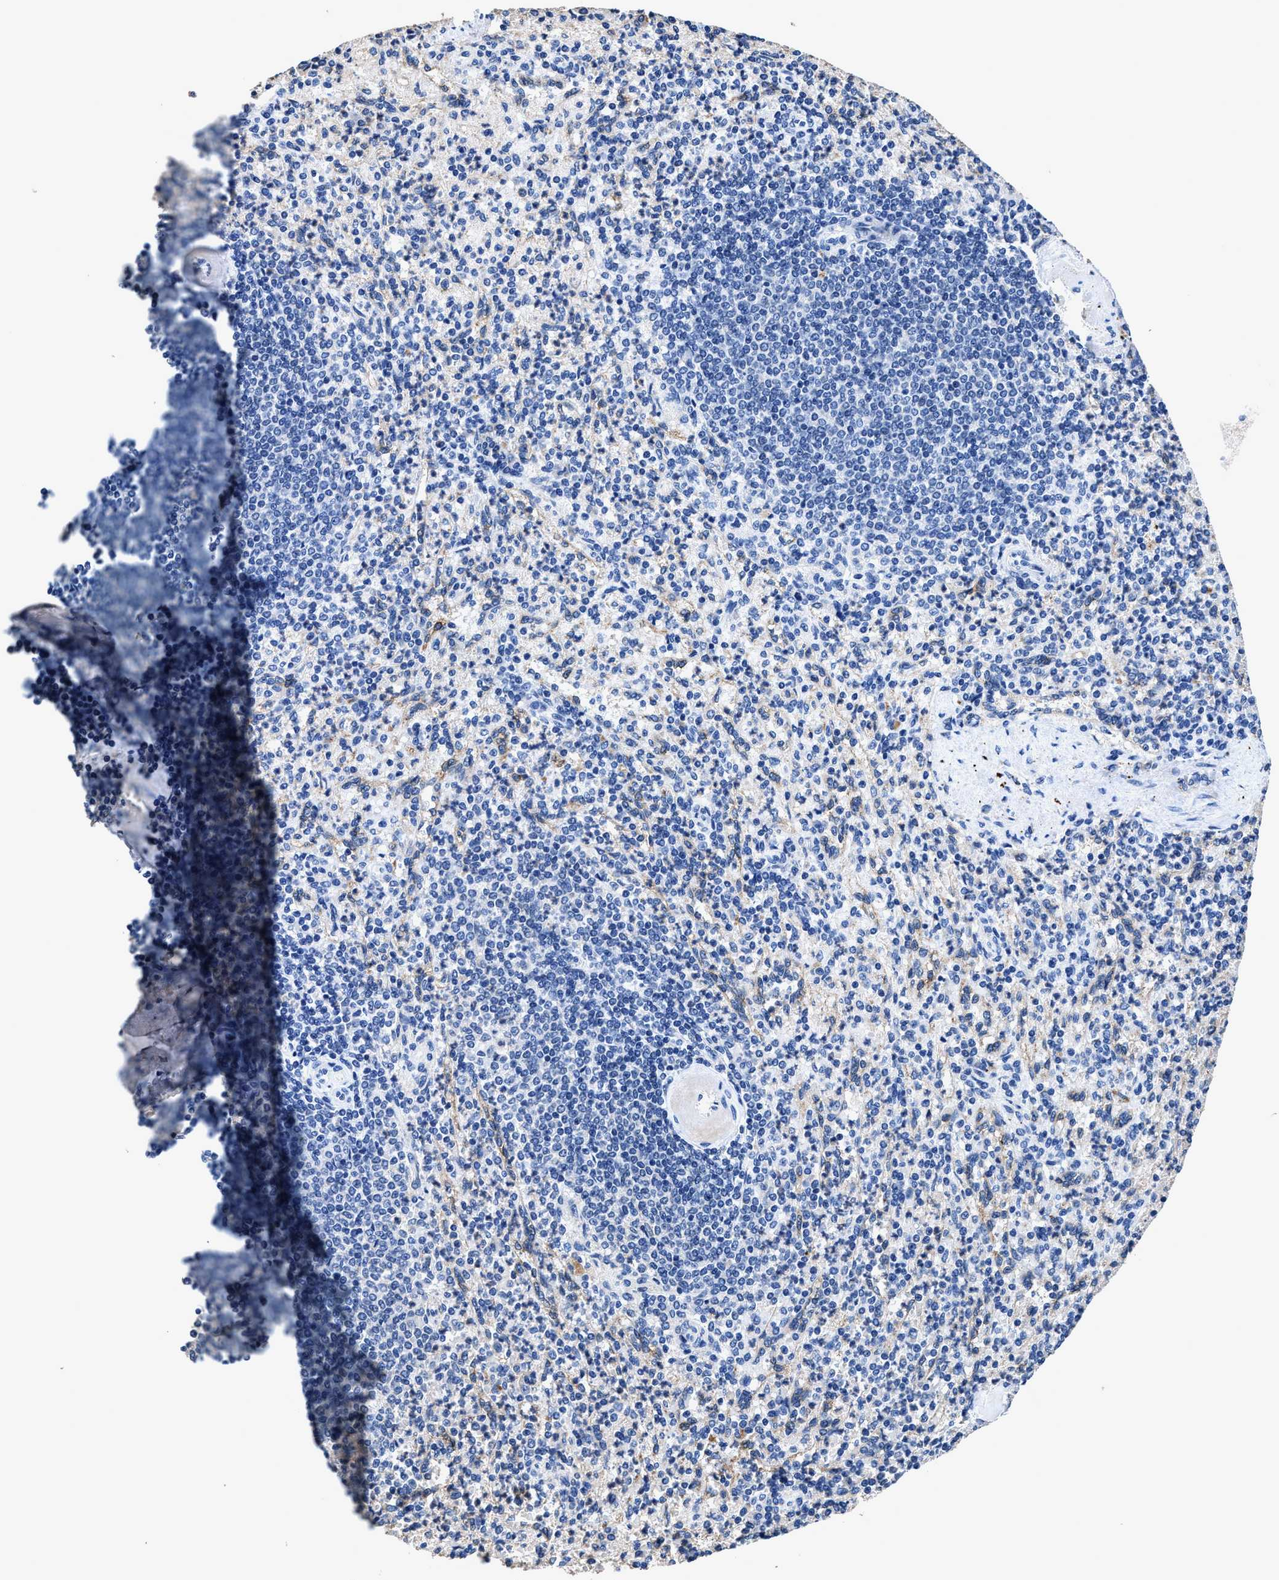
{"staining": {"intensity": "negative", "quantity": "none", "location": "none"}, "tissue": "spleen", "cell_type": "Cells in red pulp", "image_type": "normal", "snomed": [{"axis": "morphology", "description": "Normal tissue, NOS"}, {"axis": "topography", "description": "Spleen"}], "caption": "Spleen stained for a protein using IHC reveals no positivity cells in red pulp.", "gene": "UBR4", "patient": {"sex": "female", "age": 74}}